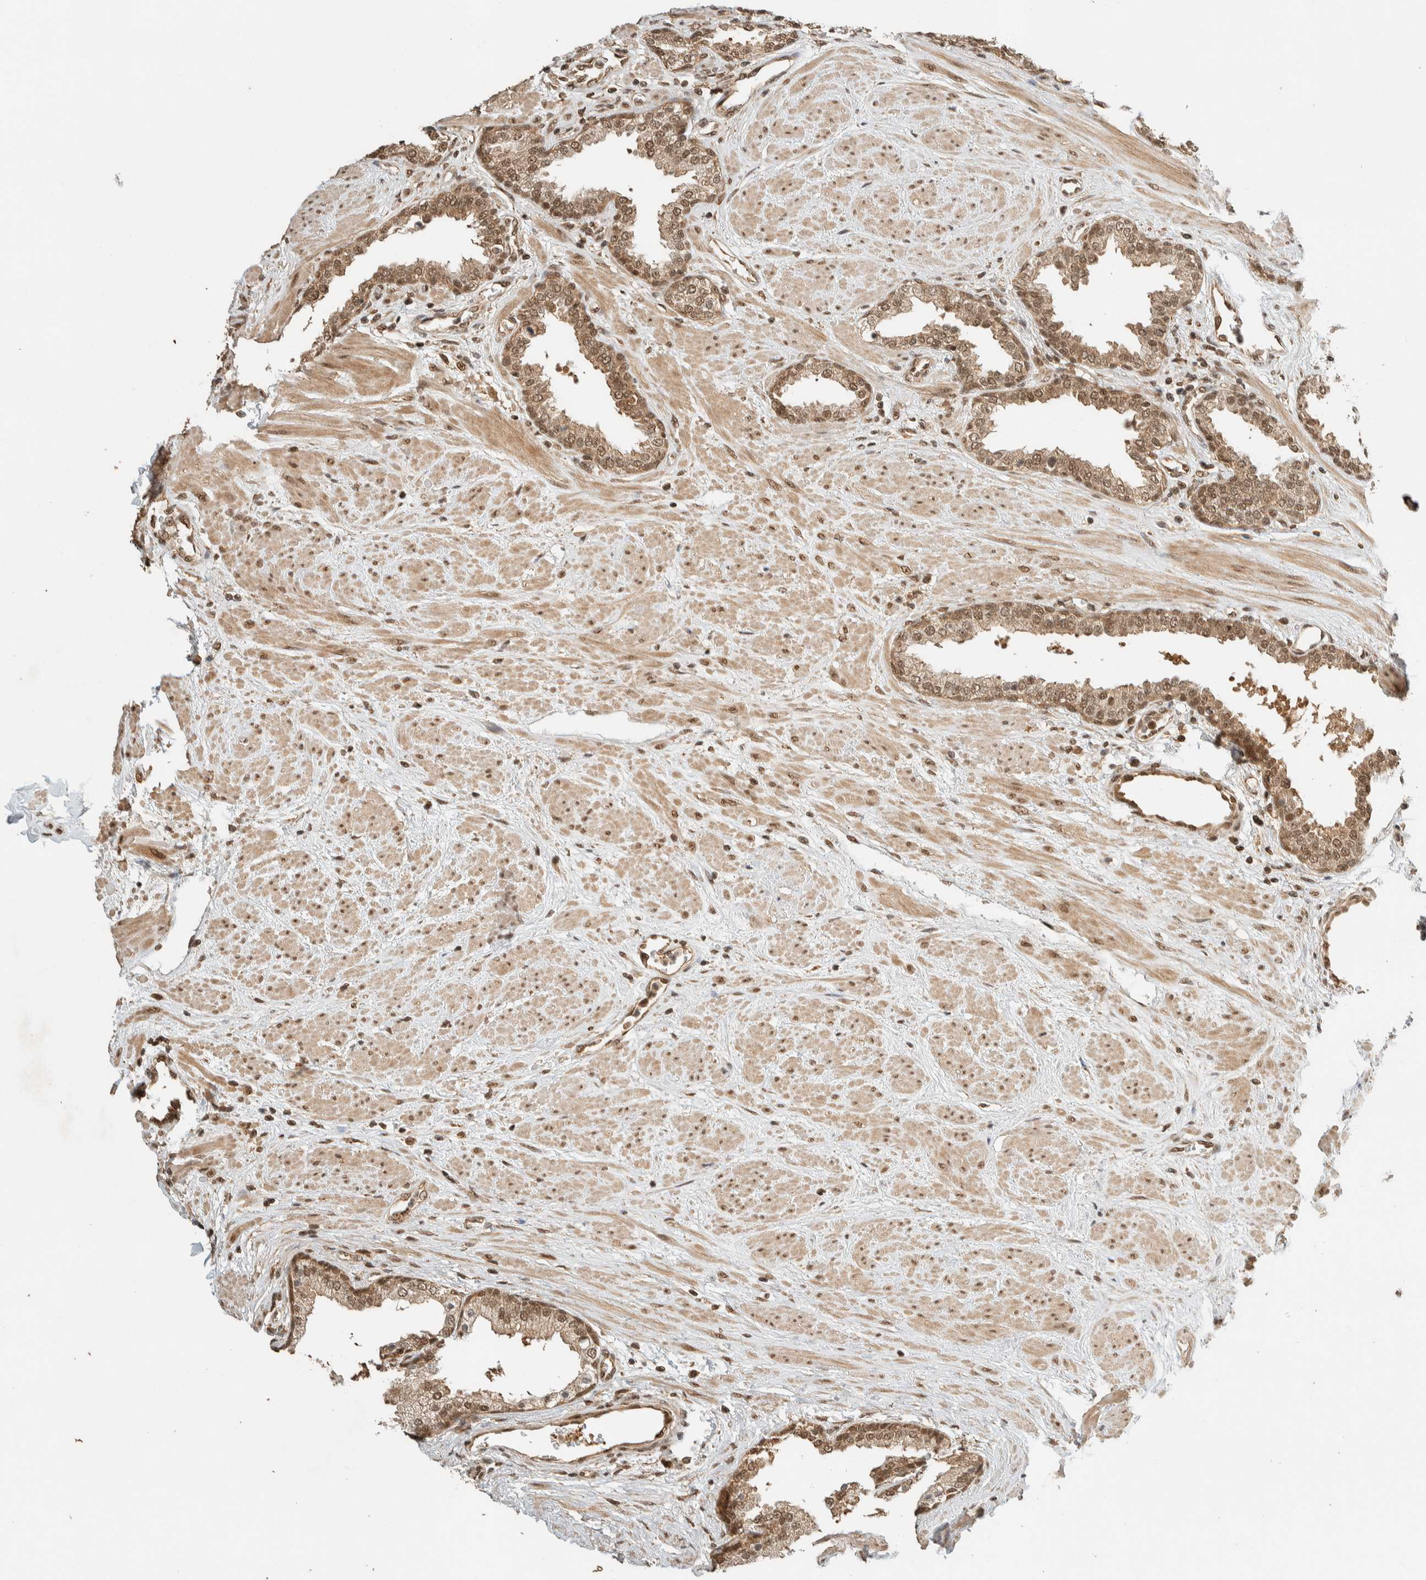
{"staining": {"intensity": "strong", "quantity": ">75%", "location": "cytoplasmic/membranous,nuclear"}, "tissue": "prostate", "cell_type": "Glandular cells", "image_type": "normal", "snomed": [{"axis": "morphology", "description": "Normal tissue, NOS"}, {"axis": "topography", "description": "Prostate"}], "caption": "Immunohistochemical staining of benign human prostate shows high levels of strong cytoplasmic/membranous,nuclear positivity in approximately >75% of glandular cells. The protein is stained brown, and the nuclei are stained in blue (DAB (3,3'-diaminobenzidine) IHC with brightfield microscopy, high magnification).", "gene": "ZBTB2", "patient": {"sex": "male", "age": 51}}